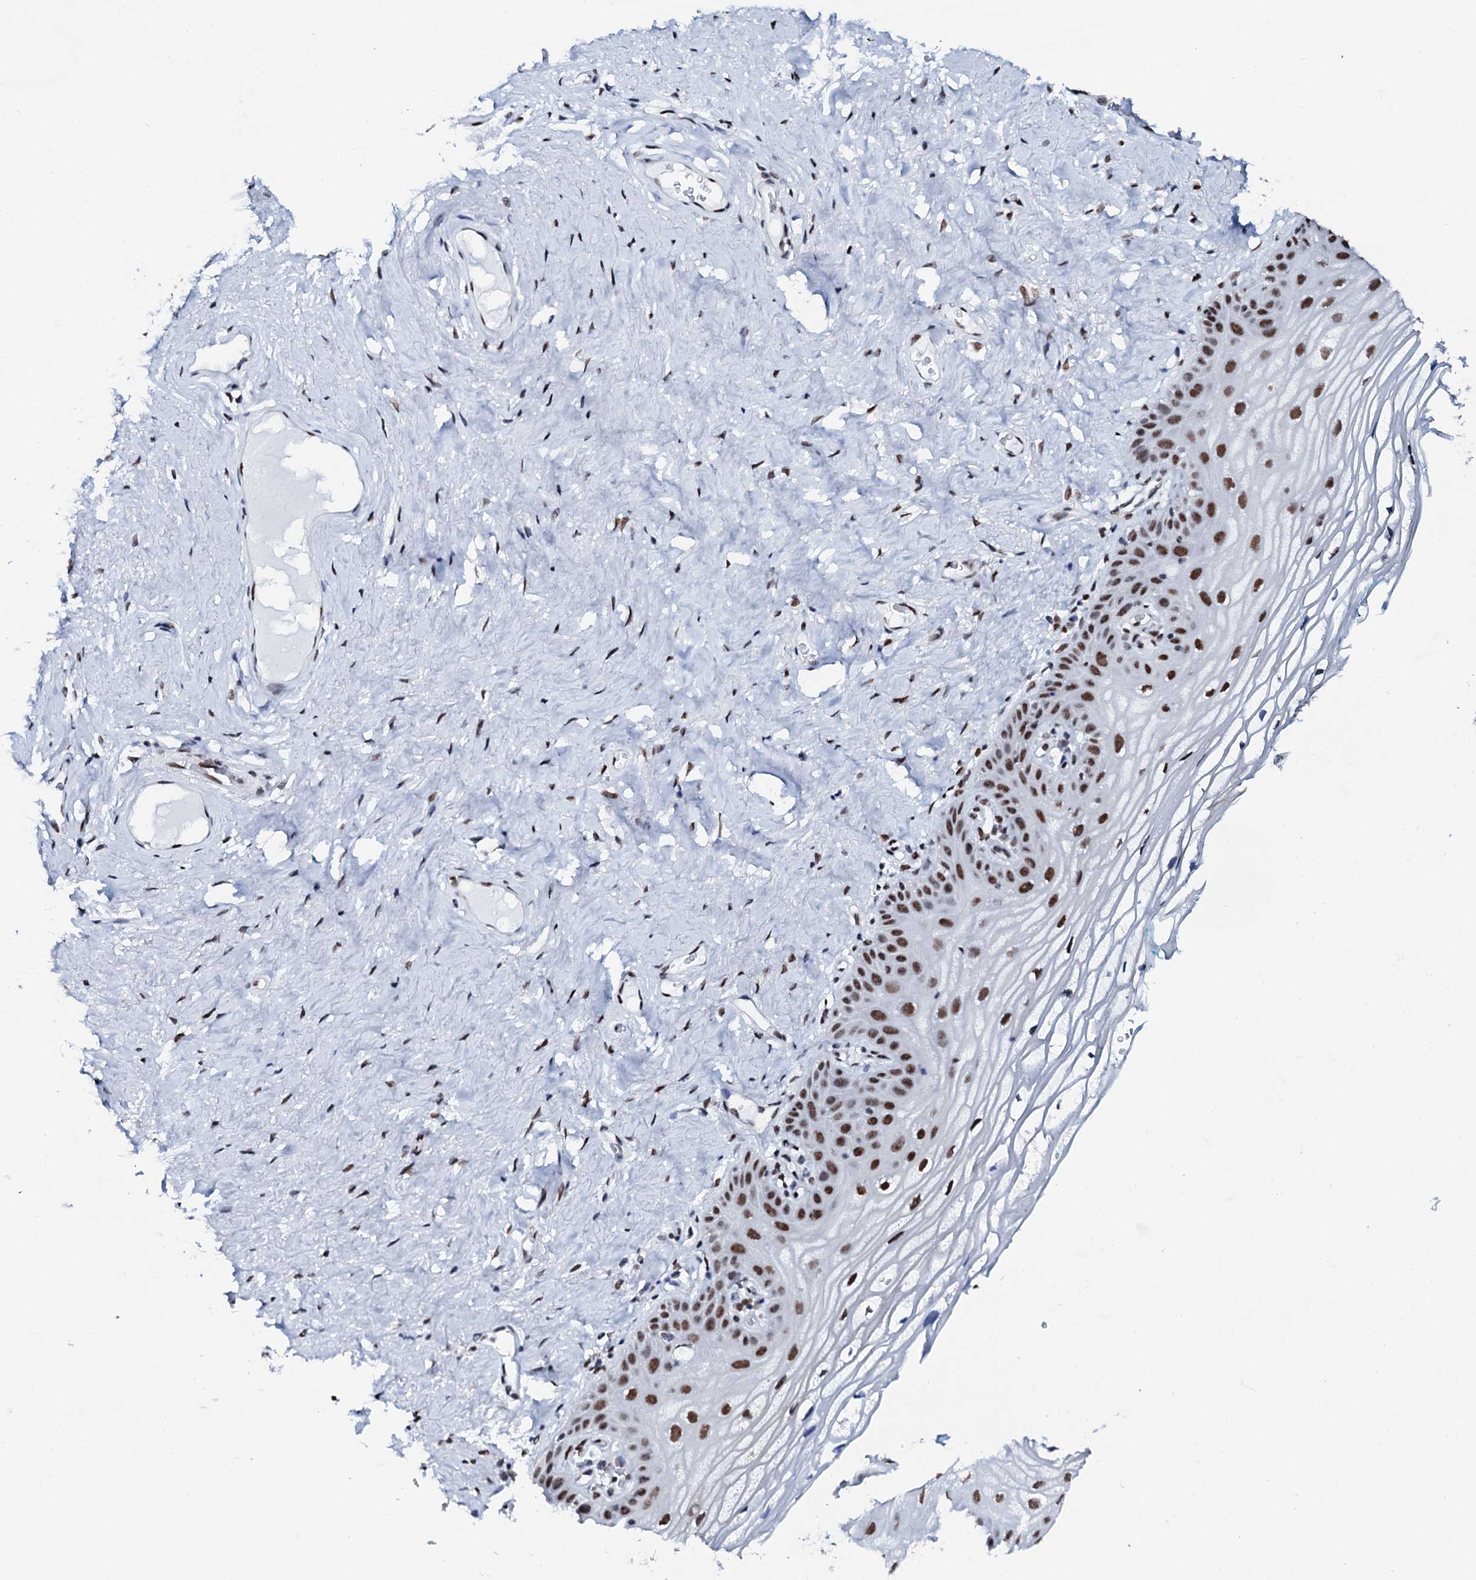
{"staining": {"intensity": "strong", "quantity": ">75%", "location": "nuclear"}, "tissue": "vagina", "cell_type": "Squamous epithelial cells", "image_type": "normal", "snomed": [{"axis": "morphology", "description": "Normal tissue, NOS"}, {"axis": "topography", "description": "Vagina"}], "caption": "Immunohistochemical staining of normal vagina shows high levels of strong nuclear expression in approximately >75% of squamous epithelial cells.", "gene": "NKAPD1", "patient": {"sex": "female", "age": 68}}